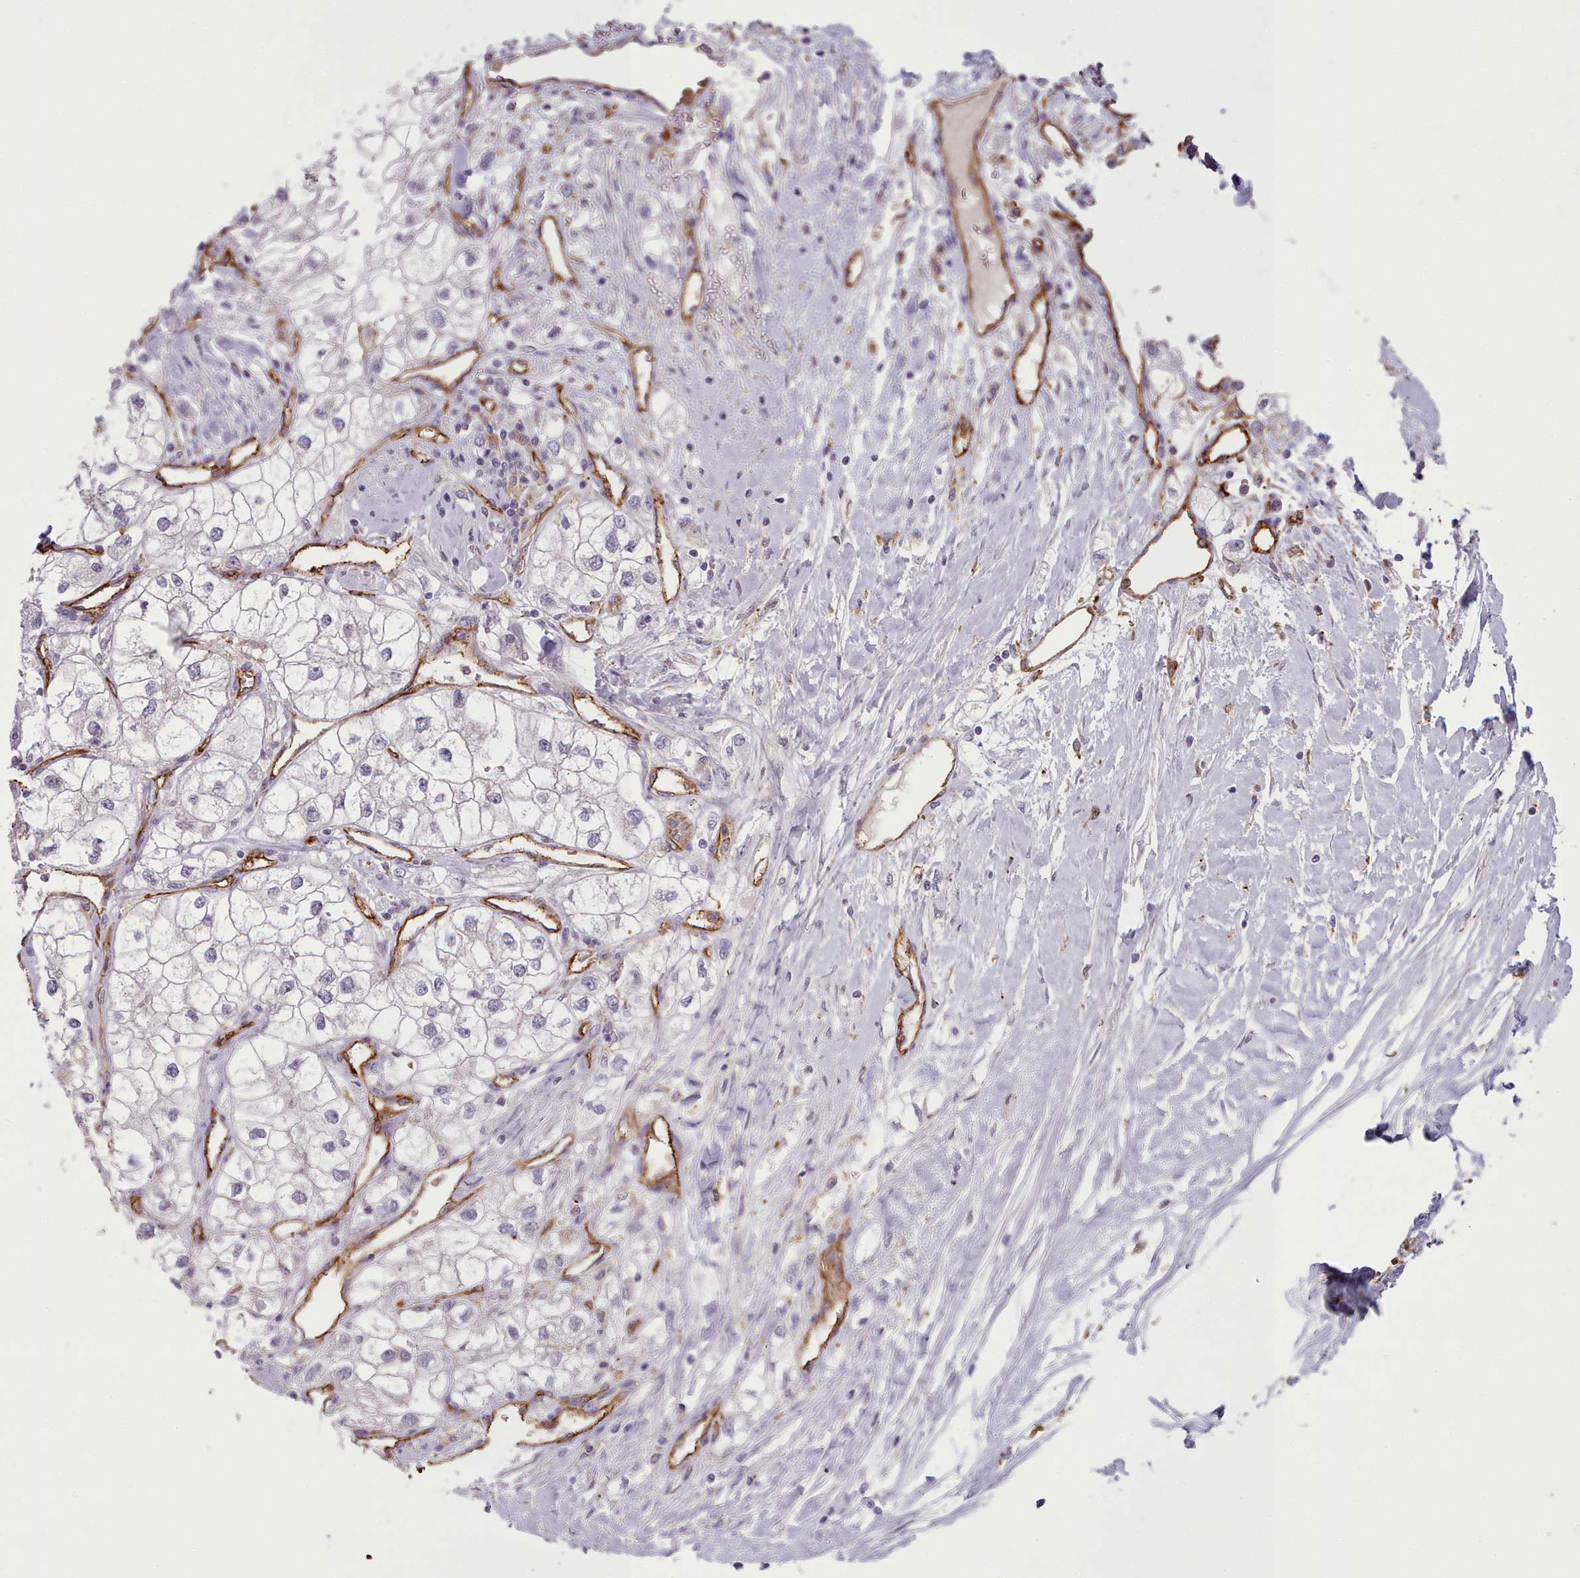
{"staining": {"intensity": "negative", "quantity": "none", "location": "none"}, "tissue": "renal cancer", "cell_type": "Tumor cells", "image_type": "cancer", "snomed": [{"axis": "morphology", "description": "Adenocarcinoma, NOS"}, {"axis": "topography", "description": "Kidney"}], "caption": "Human renal adenocarcinoma stained for a protein using immunohistochemistry (IHC) displays no staining in tumor cells.", "gene": "CD300LF", "patient": {"sex": "male", "age": 59}}